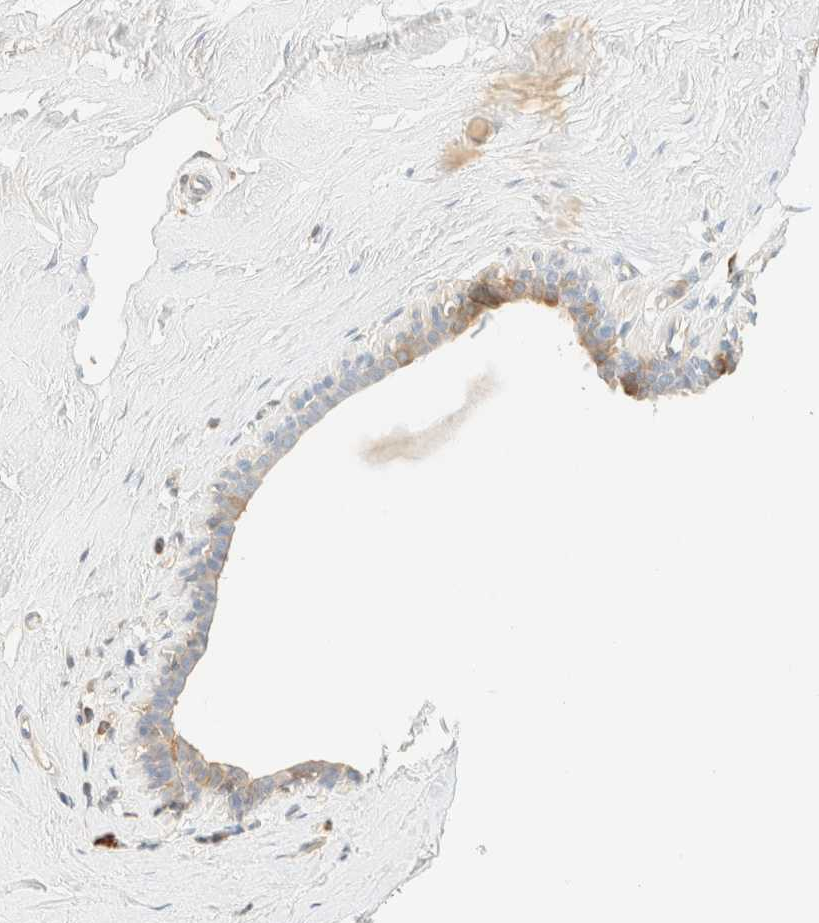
{"staining": {"intensity": "negative", "quantity": "none", "location": "none"}, "tissue": "breast", "cell_type": "Adipocytes", "image_type": "normal", "snomed": [{"axis": "morphology", "description": "Normal tissue, NOS"}, {"axis": "topography", "description": "Breast"}], "caption": "This histopathology image is of unremarkable breast stained with IHC to label a protein in brown with the nuclei are counter-stained blue. There is no expression in adipocytes.", "gene": "FHOD1", "patient": {"sex": "female", "age": 23}}